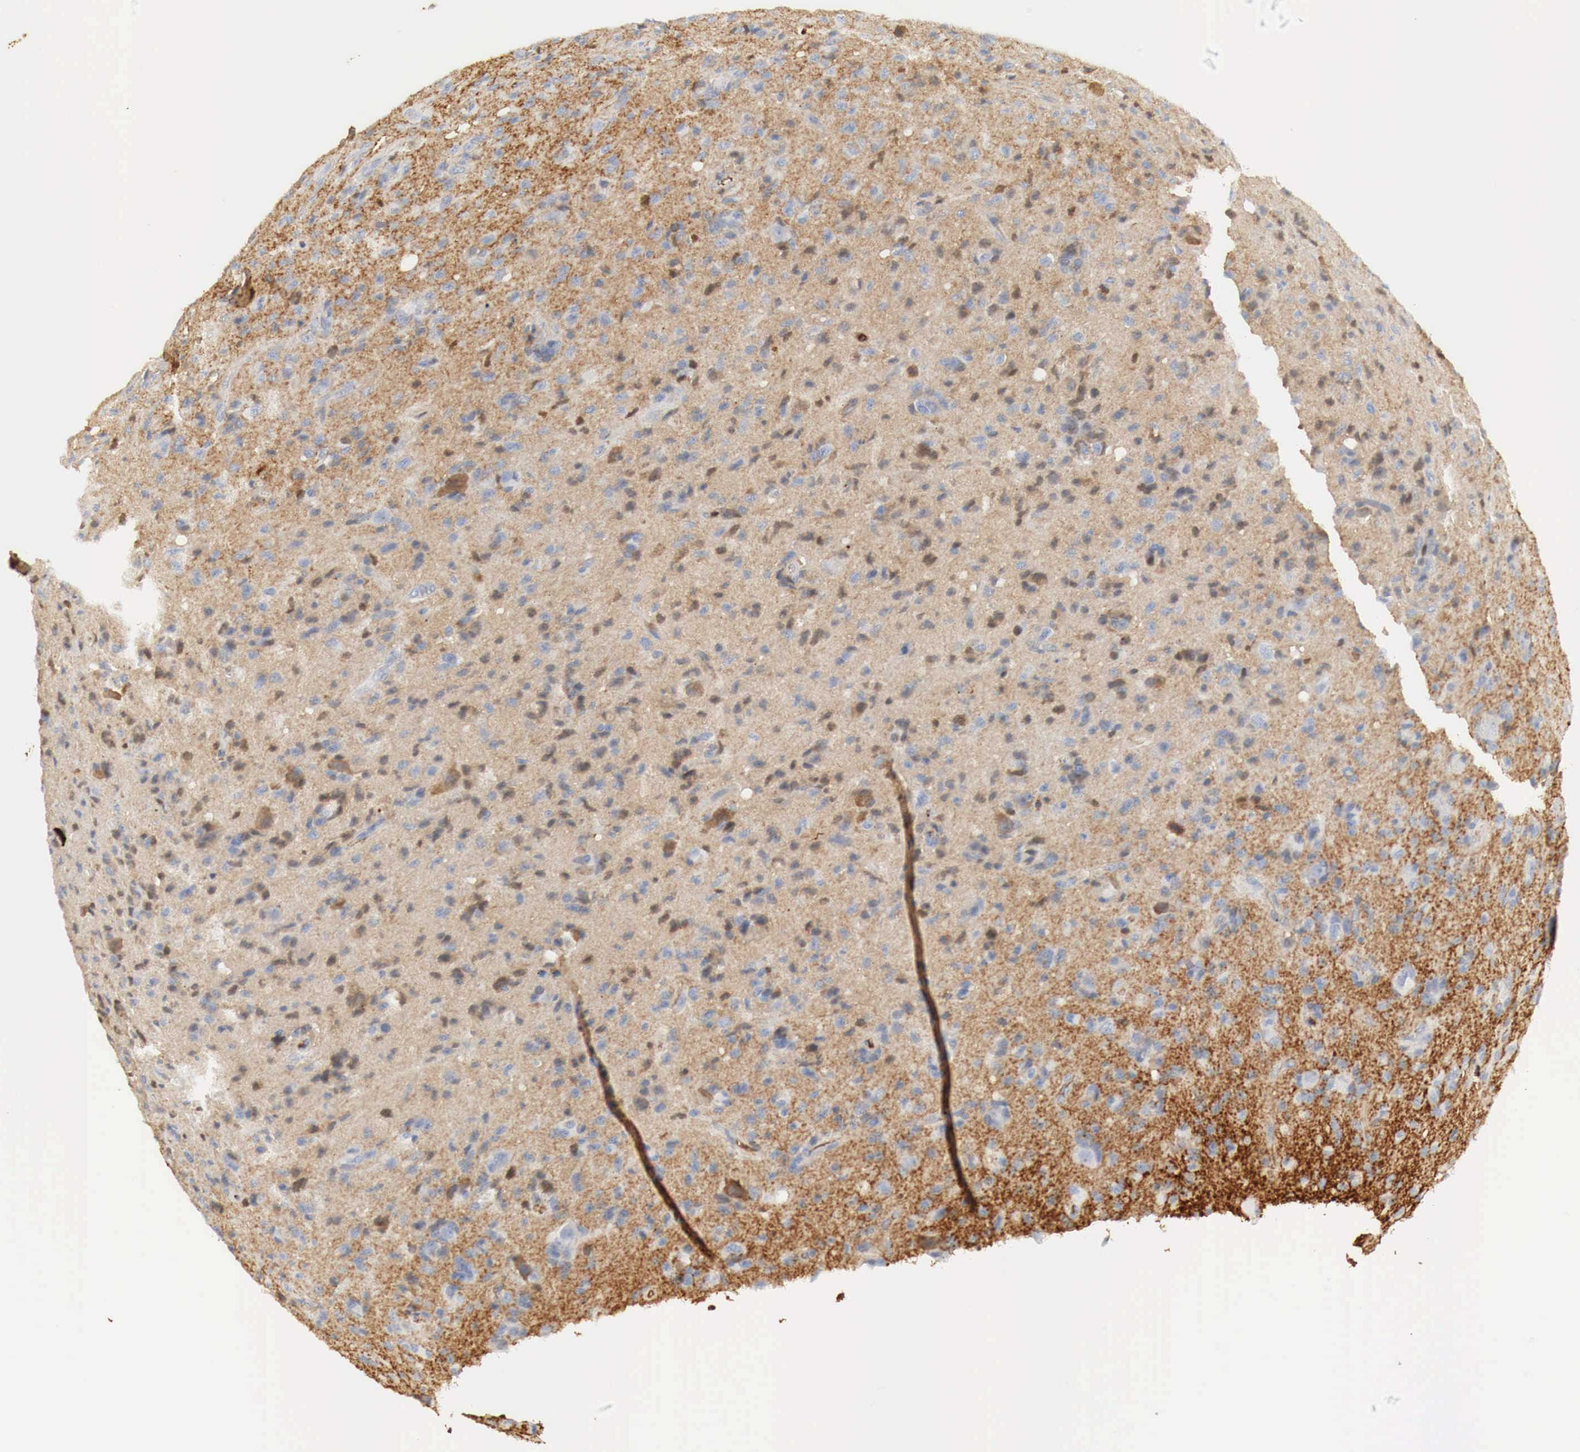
{"staining": {"intensity": "weak", "quantity": "25%-75%", "location": "cytoplasmic/membranous"}, "tissue": "glioma", "cell_type": "Tumor cells", "image_type": "cancer", "snomed": [{"axis": "morphology", "description": "Glioma, malignant, High grade"}, {"axis": "topography", "description": "Brain"}], "caption": "The image shows staining of glioma, revealing weak cytoplasmic/membranous protein expression (brown color) within tumor cells. (Brightfield microscopy of DAB IHC at high magnification).", "gene": "IGLC3", "patient": {"sex": "male", "age": 36}}